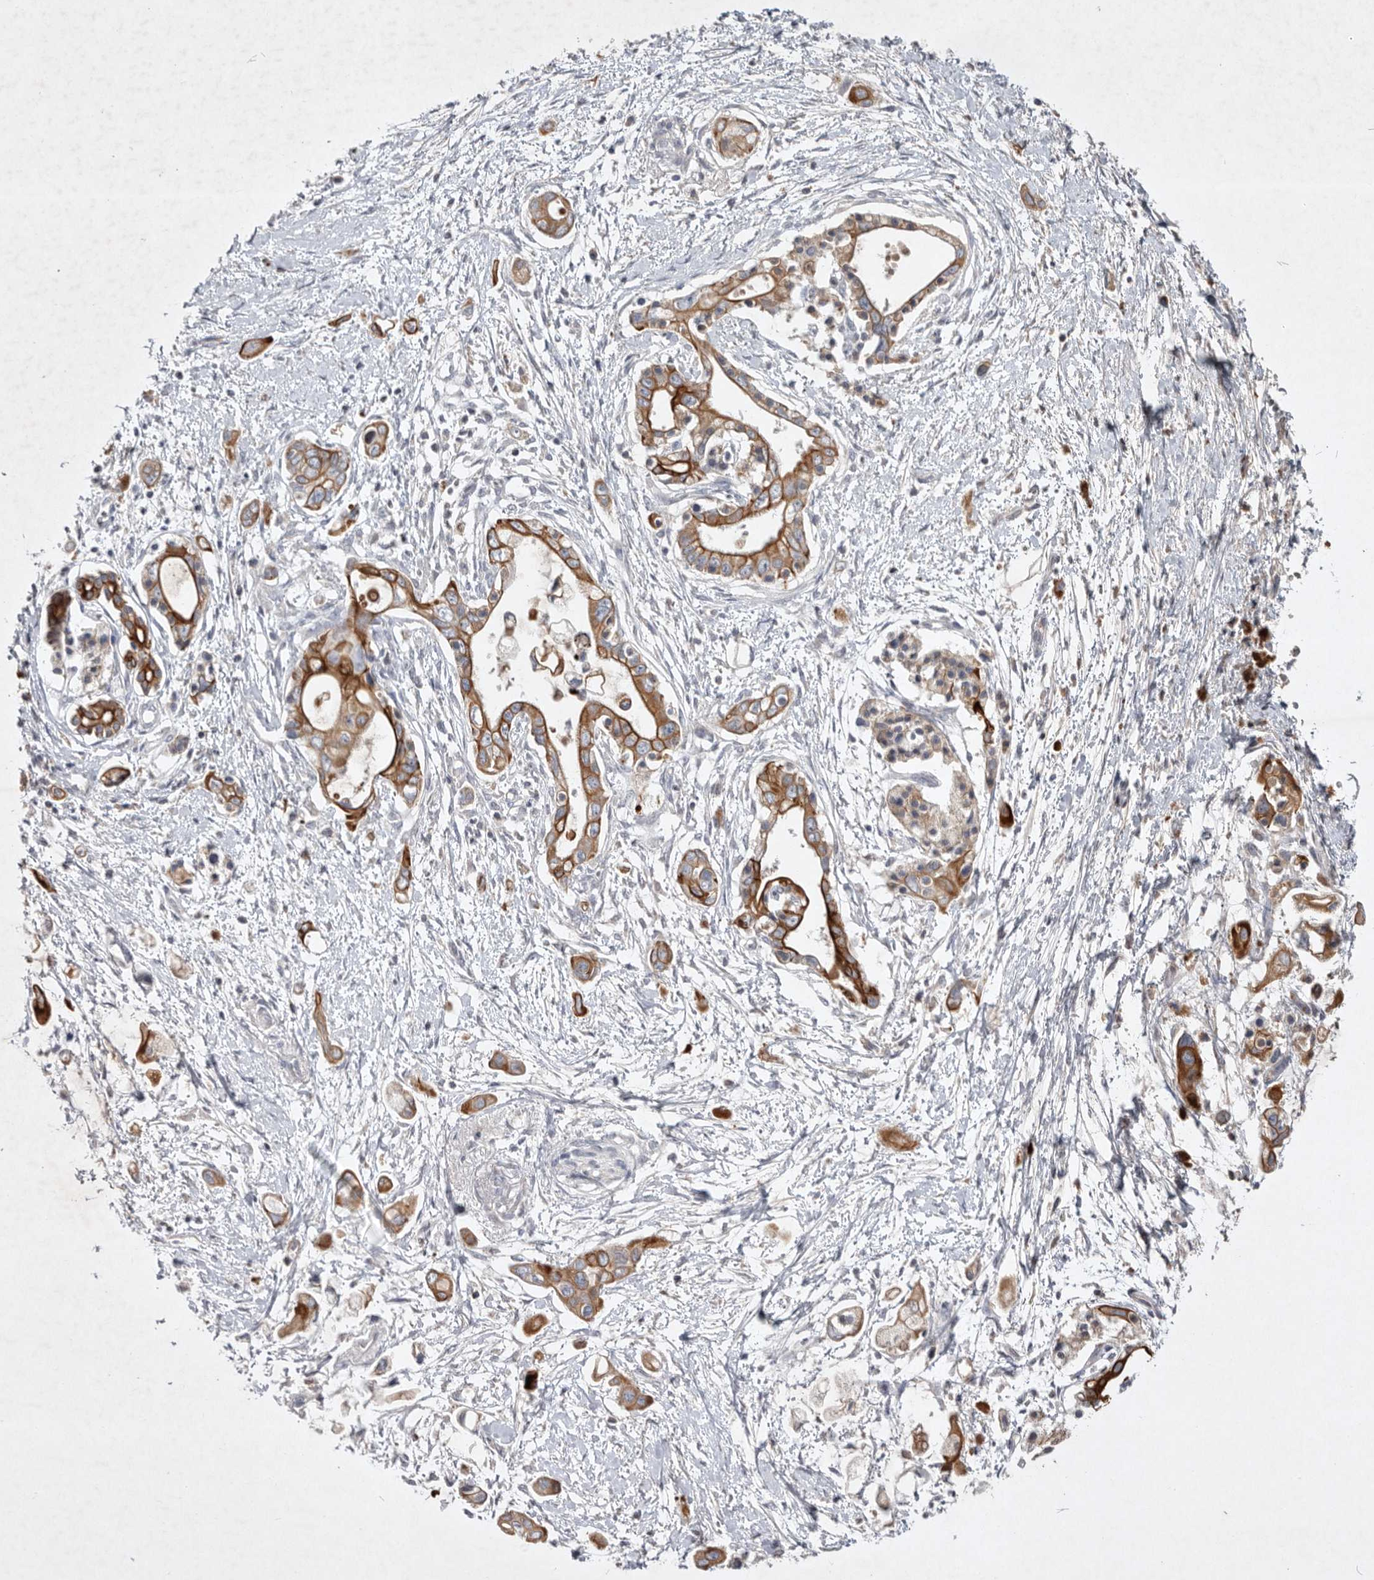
{"staining": {"intensity": "strong", "quantity": ">75%", "location": "cytoplasmic/membranous"}, "tissue": "pancreatic cancer", "cell_type": "Tumor cells", "image_type": "cancer", "snomed": [{"axis": "morphology", "description": "Adenocarcinoma, NOS"}, {"axis": "topography", "description": "Pancreas"}], "caption": "This is a histology image of immunohistochemistry (IHC) staining of pancreatic adenocarcinoma, which shows strong expression in the cytoplasmic/membranous of tumor cells.", "gene": "TNFSF14", "patient": {"sex": "male", "age": 59}}